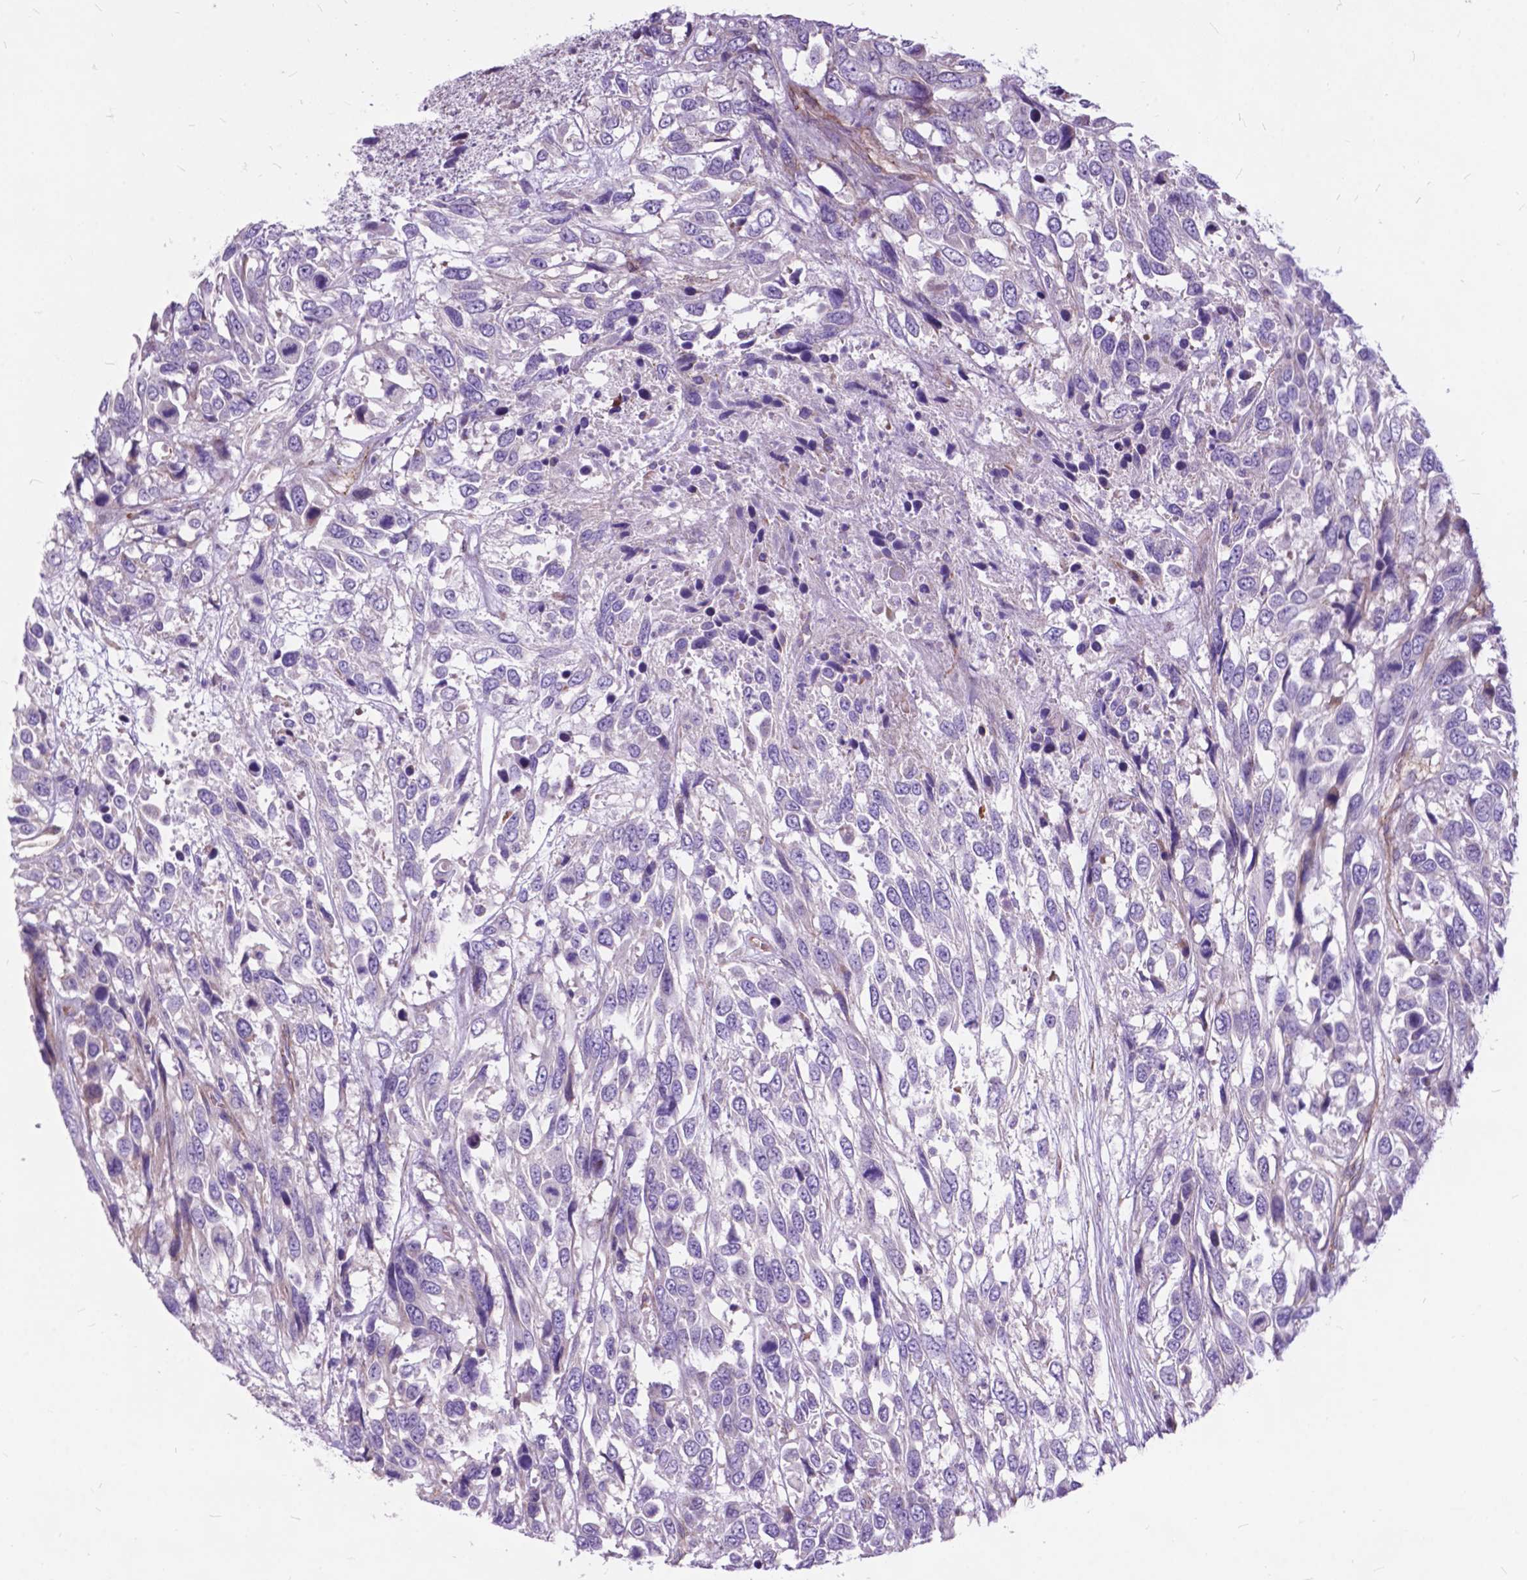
{"staining": {"intensity": "negative", "quantity": "none", "location": "none"}, "tissue": "urothelial cancer", "cell_type": "Tumor cells", "image_type": "cancer", "snomed": [{"axis": "morphology", "description": "Urothelial carcinoma, High grade"}, {"axis": "topography", "description": "Urinary bladder"}], "caption": "Urothelial cancer stained for a protein using IHC demonstrates no expression tumor cells.", "gene": "FLT4", "patient": {"sex": "female", "age": 70}}